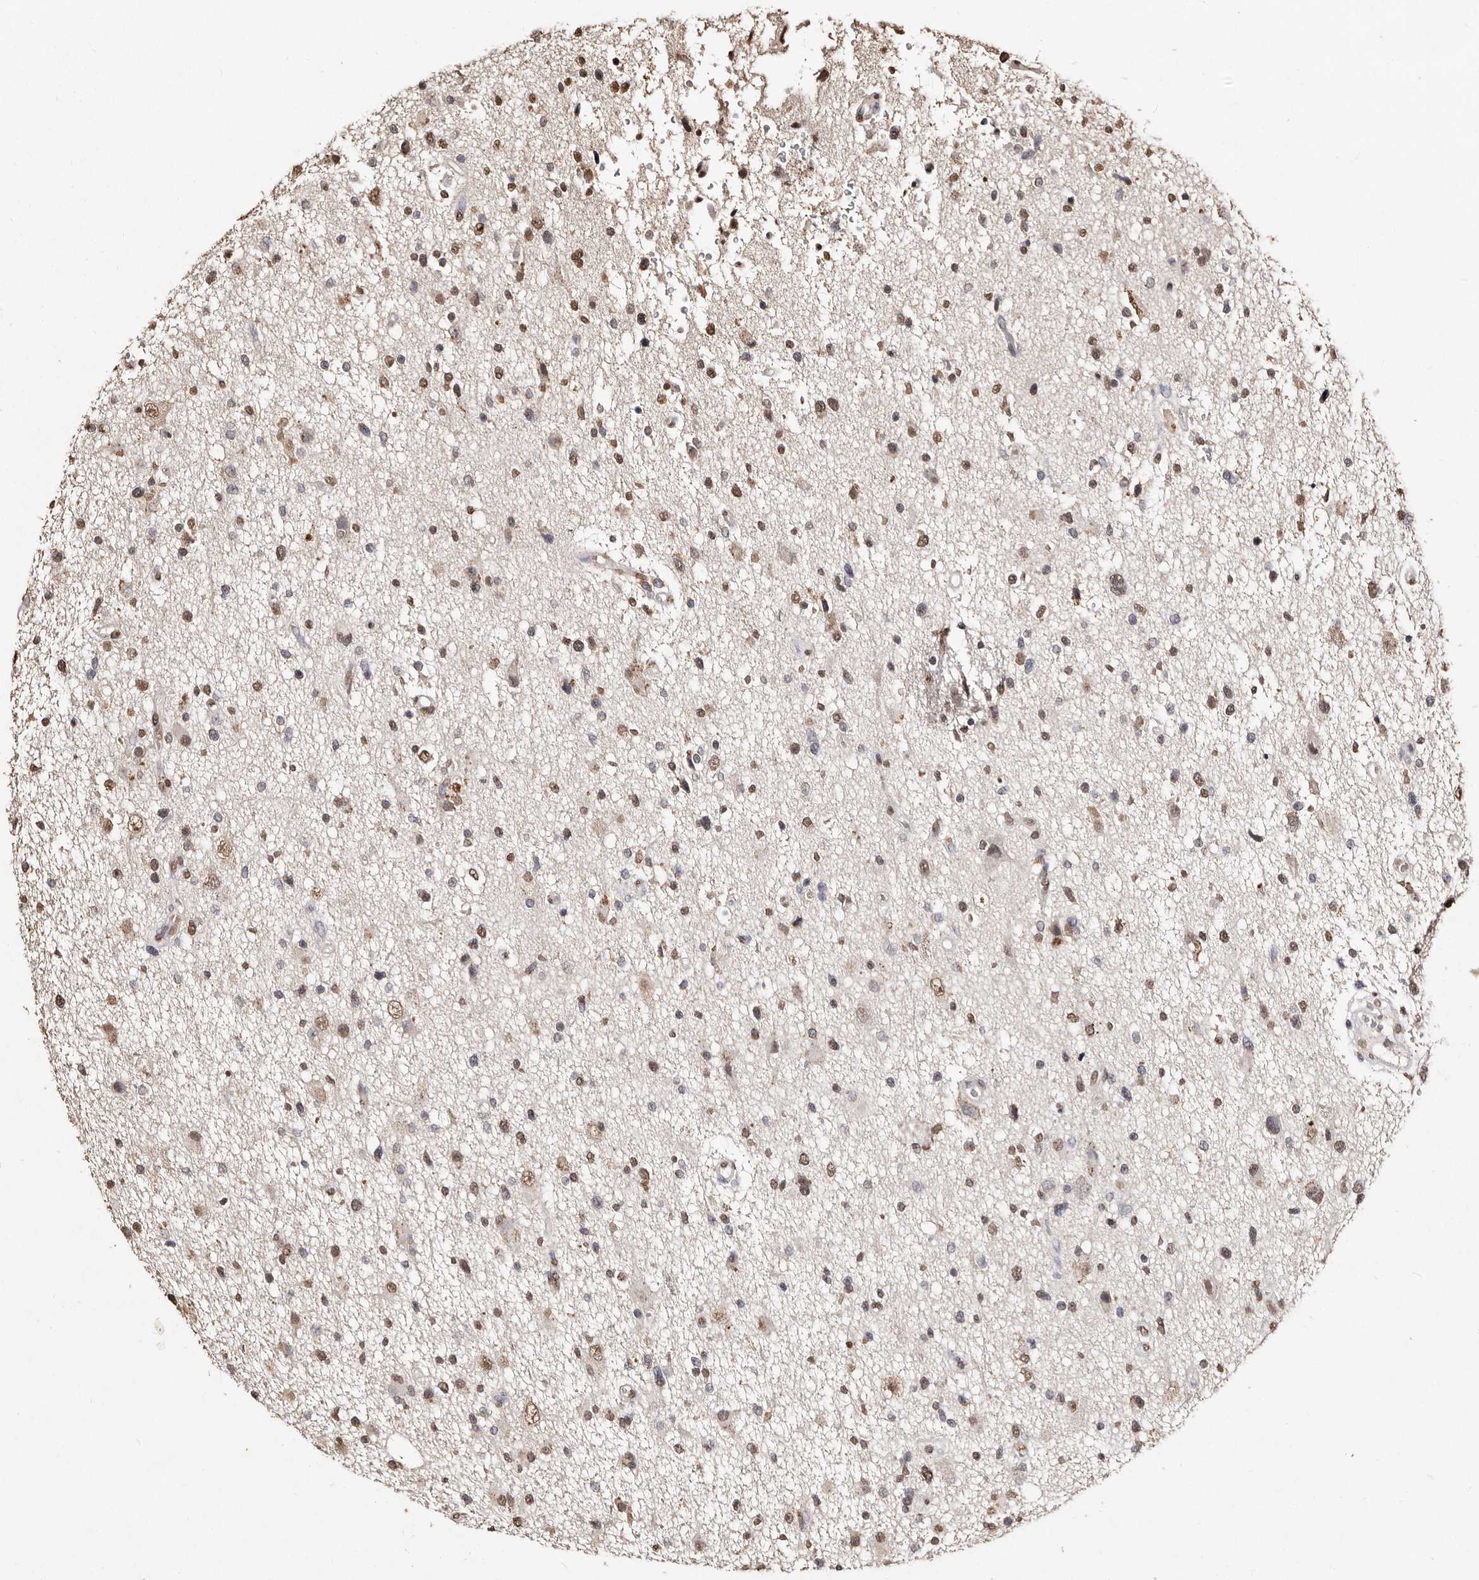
{"staining": {"intensity": "moderate", "quantity": ">75%", "location": "nuclear"}, "tissue": "glioma", "cell_type": "Tumor cells", "image_type": "cancer", "snomed": [{"axis": "morphology", "description": "Glioma, malignant, High grade"}, {"axis": "topography", "description": "Brain"}], "caption": "A brown stain labels moderate nuclear expression of a protein in human high-grade glioma (malignant) tumor cells. (Stains: DAB (3,3'-diaminobenzidine) in brown, nuclei in blue, Microscopy: brightfield microscopy at high magnification).", "gene": "ERBB4", "patient": {"sex": "male", "age": 33}}